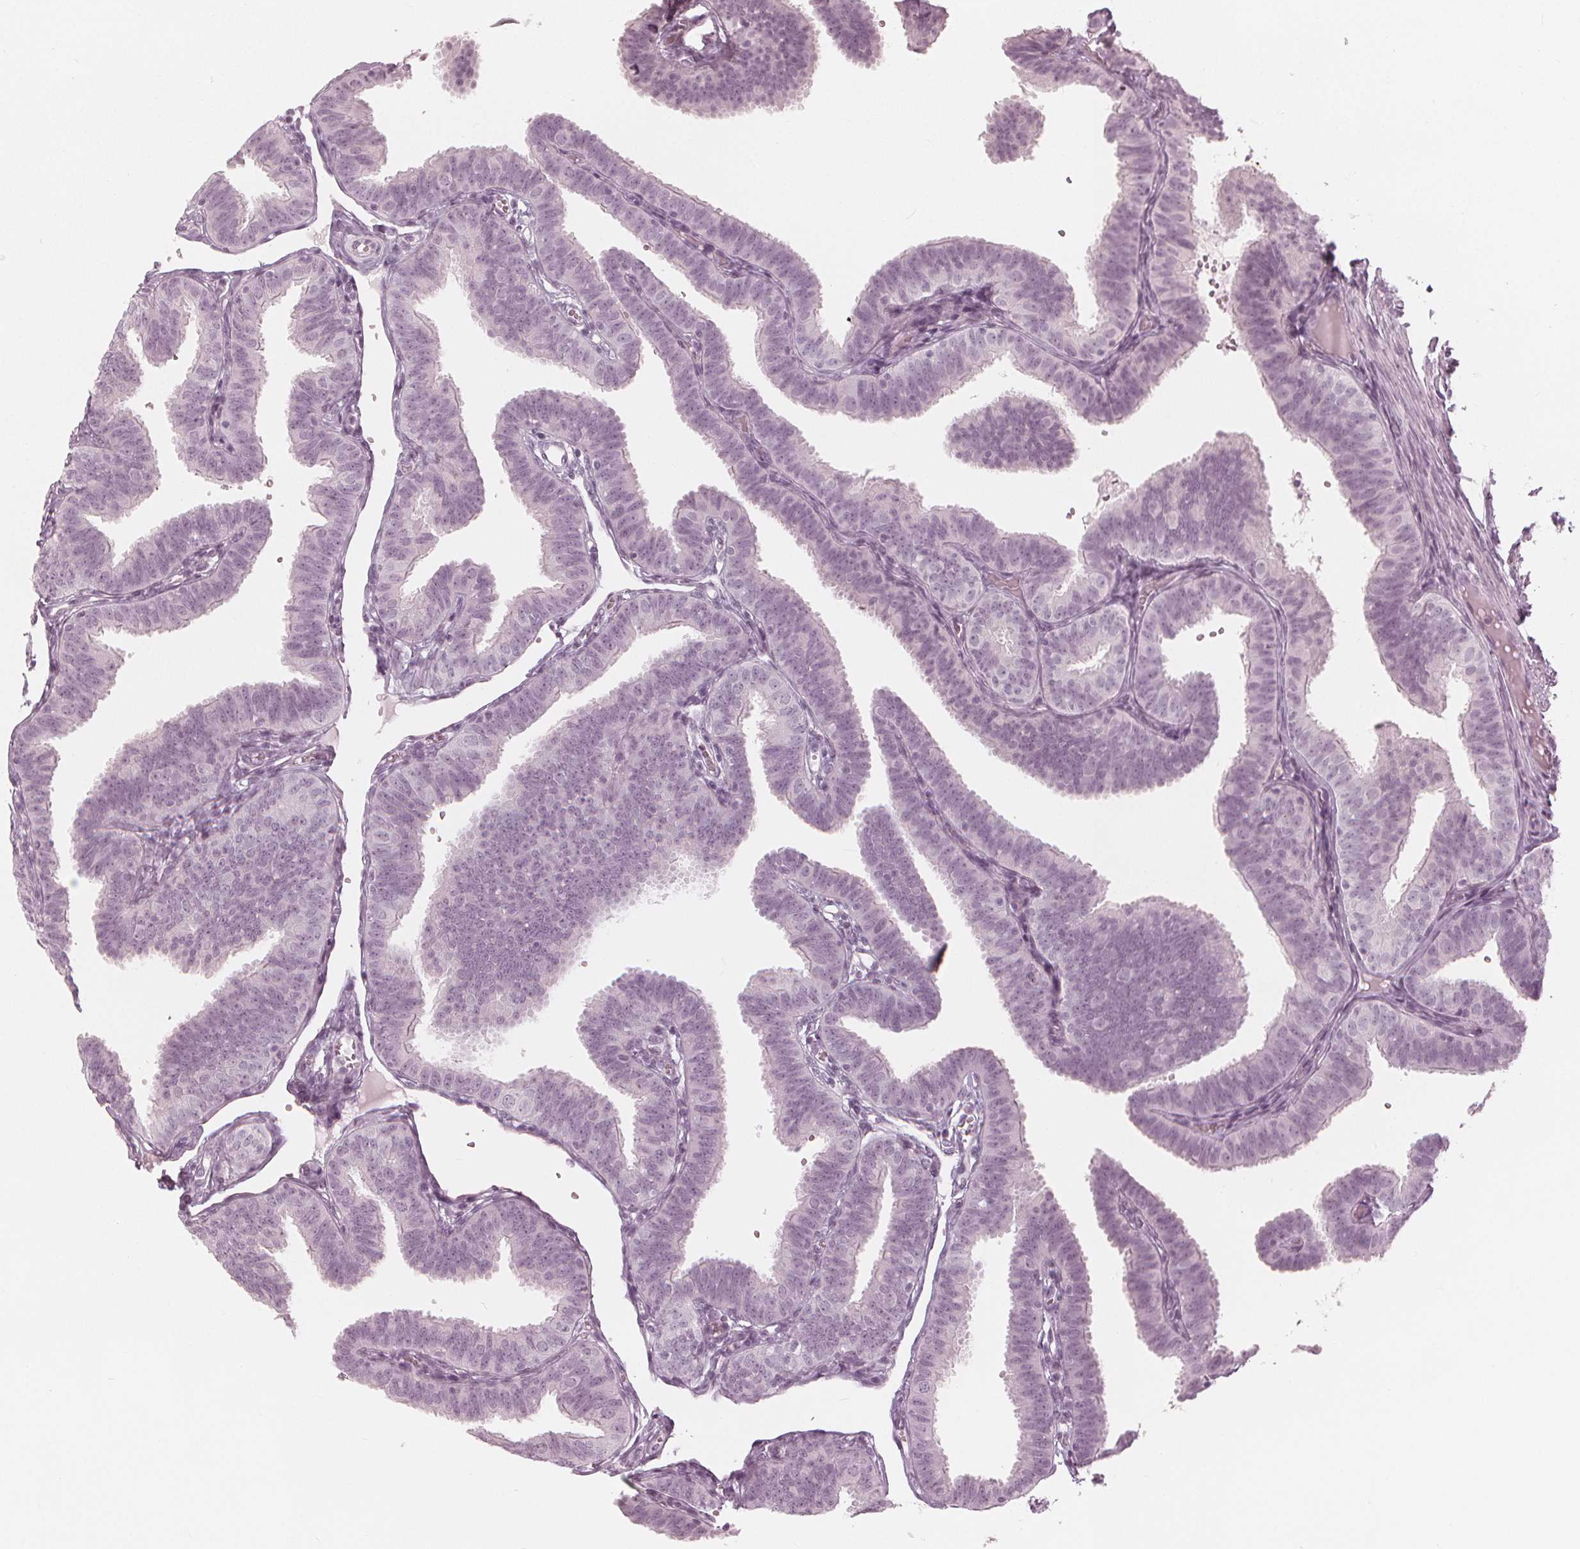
{"staining": {"intensity": "negative", "quantity": "none", "location": "none"}, "tissue": "fallopian tube", "cell_type": "Glandular cells", "image_type": "normal", "snomed": [{"axis": "morphology", "description": "Normal tissue, NOS"}, {"axis": "topography", "description": "Fallopian tube"}], "caption": "Human fallopian tube stained for a protein using immunohistochemistry (IHC) shows no expression in glandular cells.", "gene": "PAEP", "patient": {"sex": "female", "age": 25}}